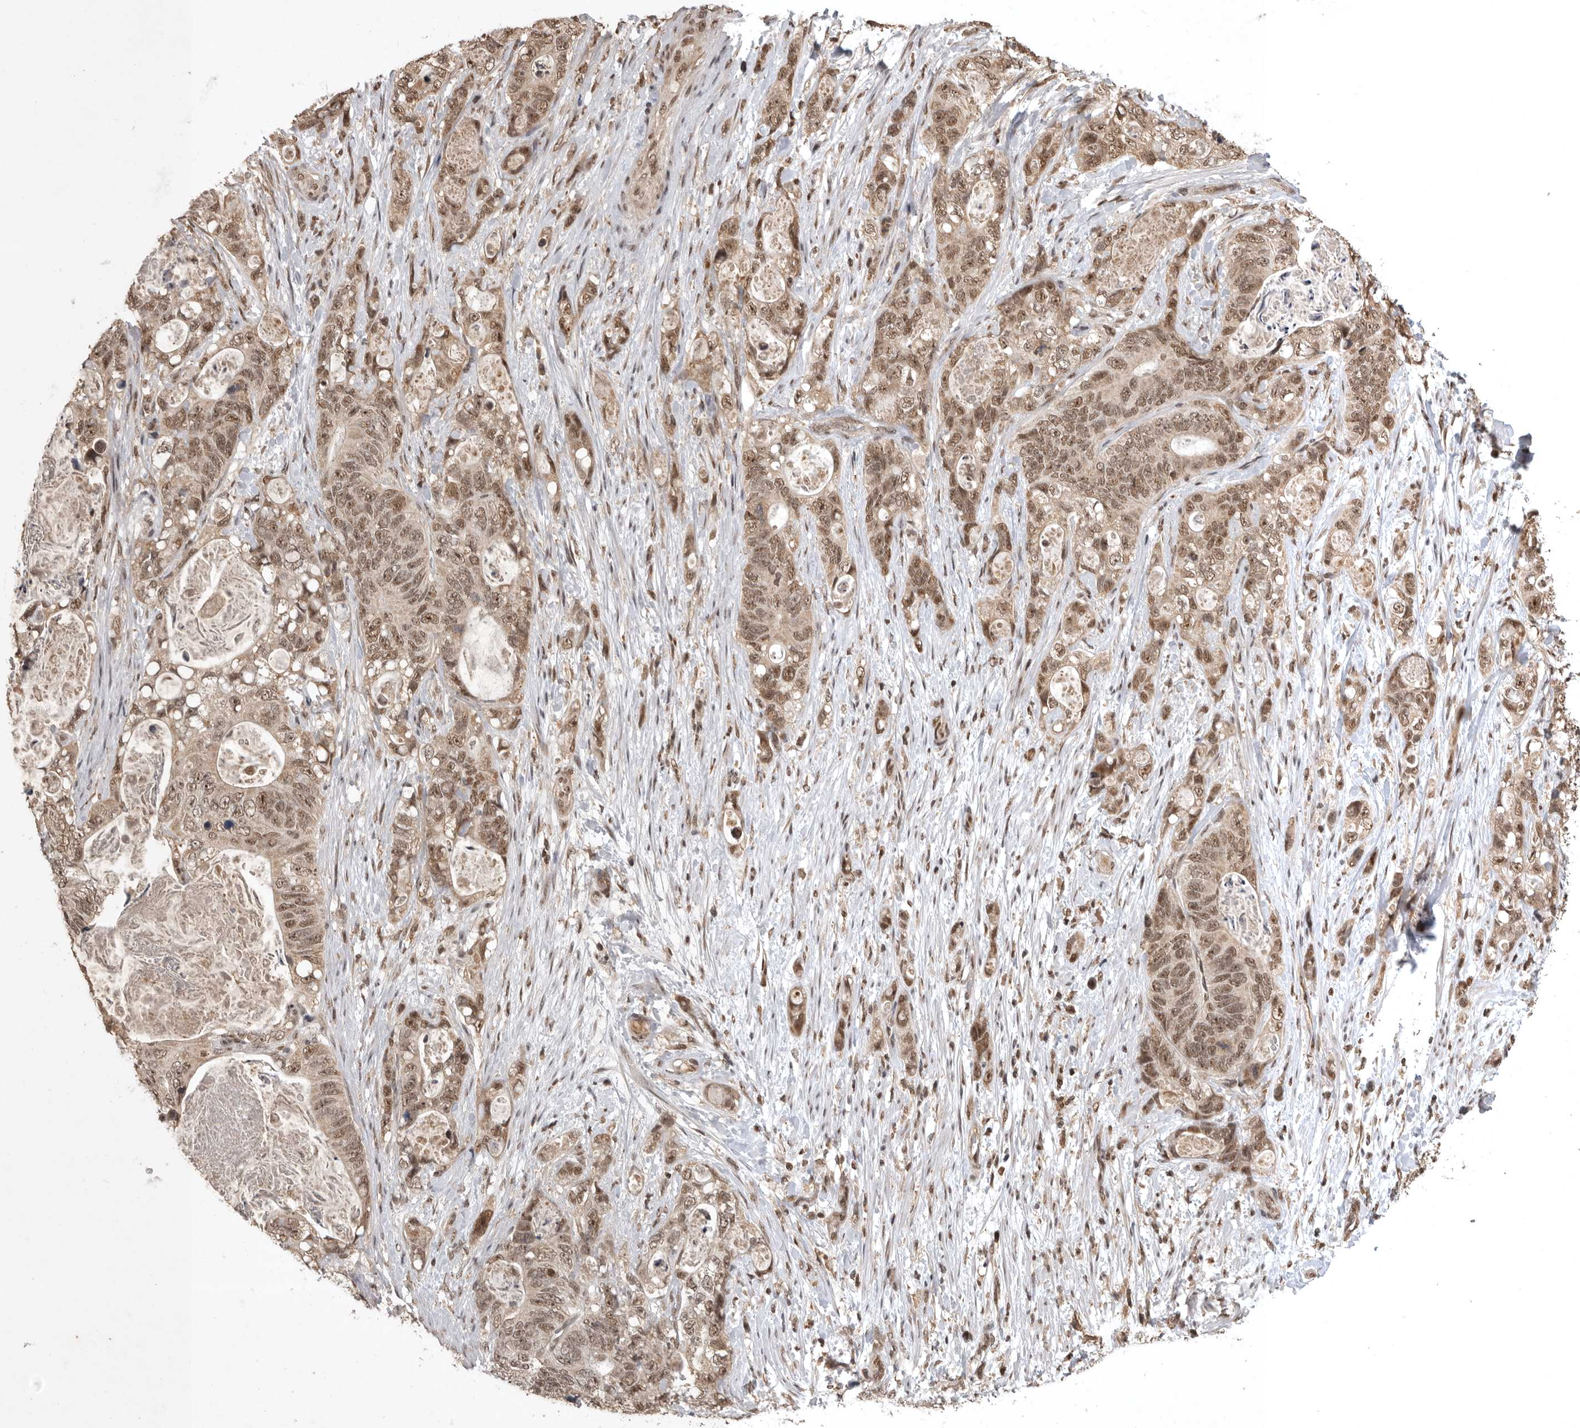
{"staining": {"intensity": "moderate", "quantity": ">75%", "location": "nuclear"}, "tissue": "stomach cancer", "cell_type": "Tumor cells", "image_type": "cancer", "snomed": [{"axis": "morphology", "description": "Normal tissue, NOS"}, {"axis": "morphology", "description": "Adenocarcinoma, NOS"}, {"axis": "topography", "description": "Stomach"}], "caption": "Human stomach adenocarcinoma stained with a brown dye shows moderate nuclear positive staining in about >75% of tumor cells.", "gene": "CBLL1", "patient": {"sex": "female", "age": 89}}